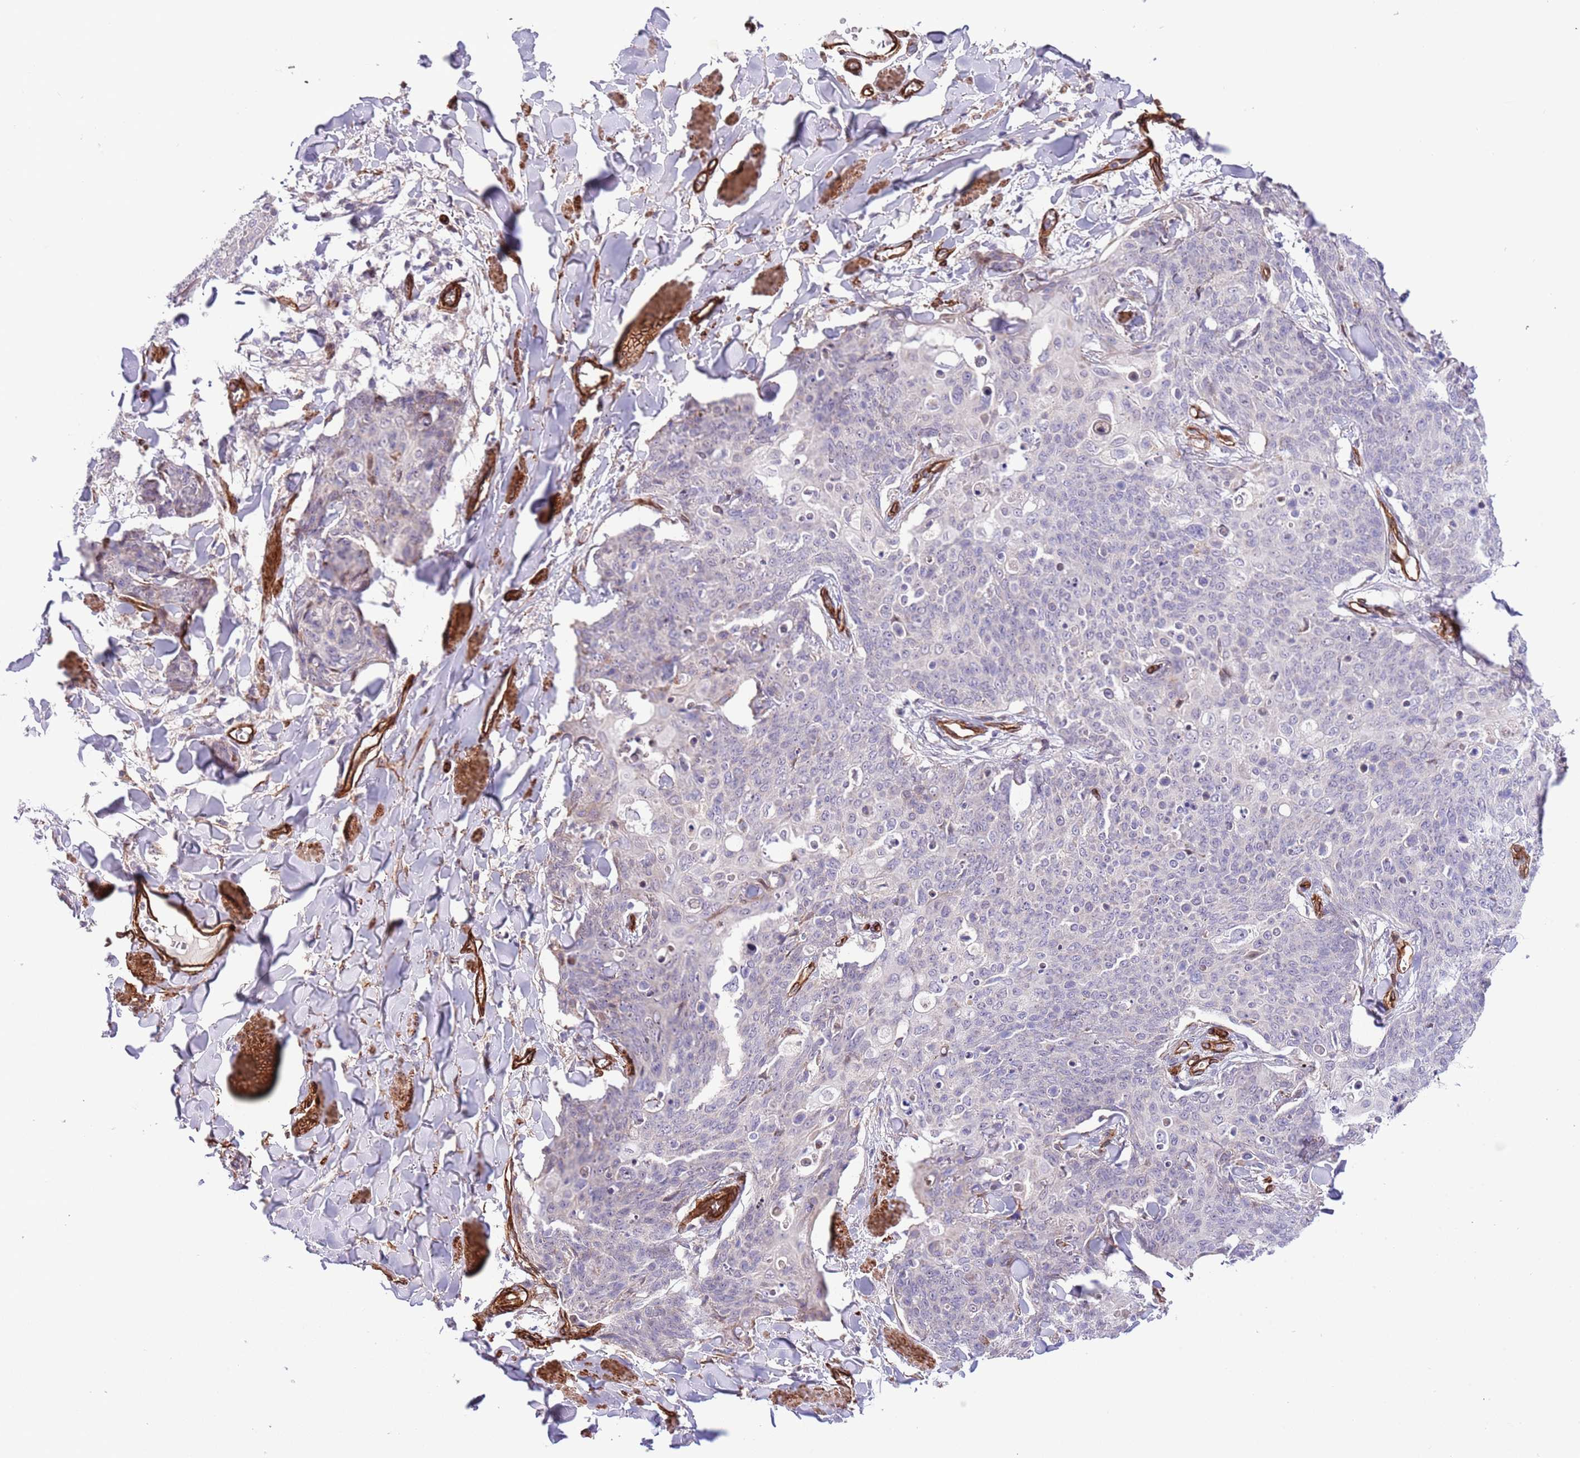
{"staining": {"intensity": "negative", "quantity": "none", "location": "none"}, "tissue": "skin cancer", "cell_type": "Tumor cells", "image_type": "cancer", "snomed": [{"axis": "morphology", "description": "Squamous cell carcinoma, NOS"}, {"axis": "topography", "description": "Skin"}, {"axis": "topography", "description": "Vulva"}], "caption": "Immunohistochemistry image of human skin cancer (squamous cell carcinoma) stained for a protein (brown), which displays no staining in tumor cells.", "gene": "NEK3", "patient": {"sex": "female", "age": 85}}